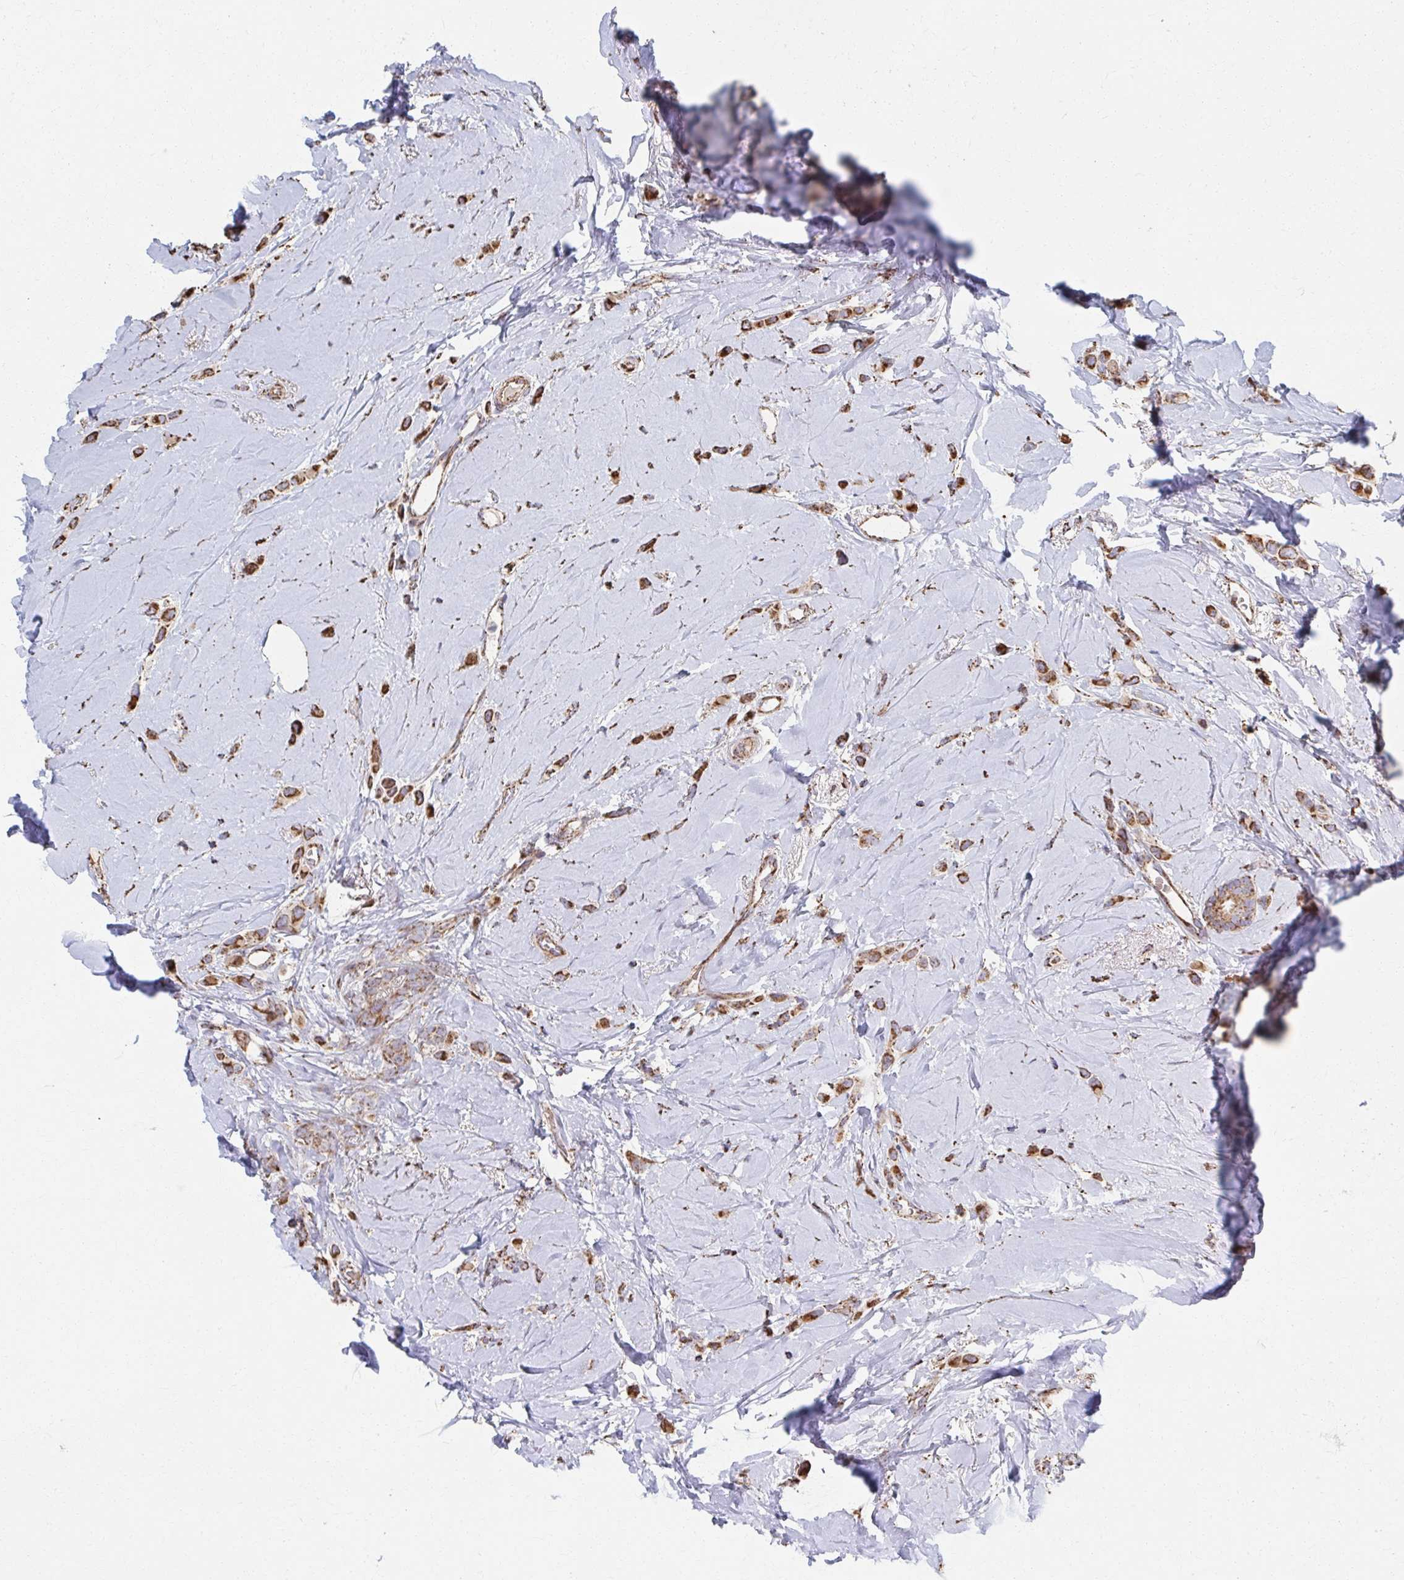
{"staining": {"intensity": "strong", "quantity": ">75%", "location": "cytoplasmic/membranous"}, "tissue": "breast cancer", "cell_type": "Tumor cells", "image_type": "cancer", "snomed": [{"axis": "morphology", "description": "Lobular carcinoma"}, {"axis": "topography", "description": "Breast"}], "caption": "Breast cancer (lobular carcinoma) tissue demonstrates strong cytoplasmic/membranous positivity in about >75% of tumor cells The protein is shown in brown color, while the nuclei are stained blue.", "gene": "SAT1", "patient": {"sex": "female", "age": 66}}